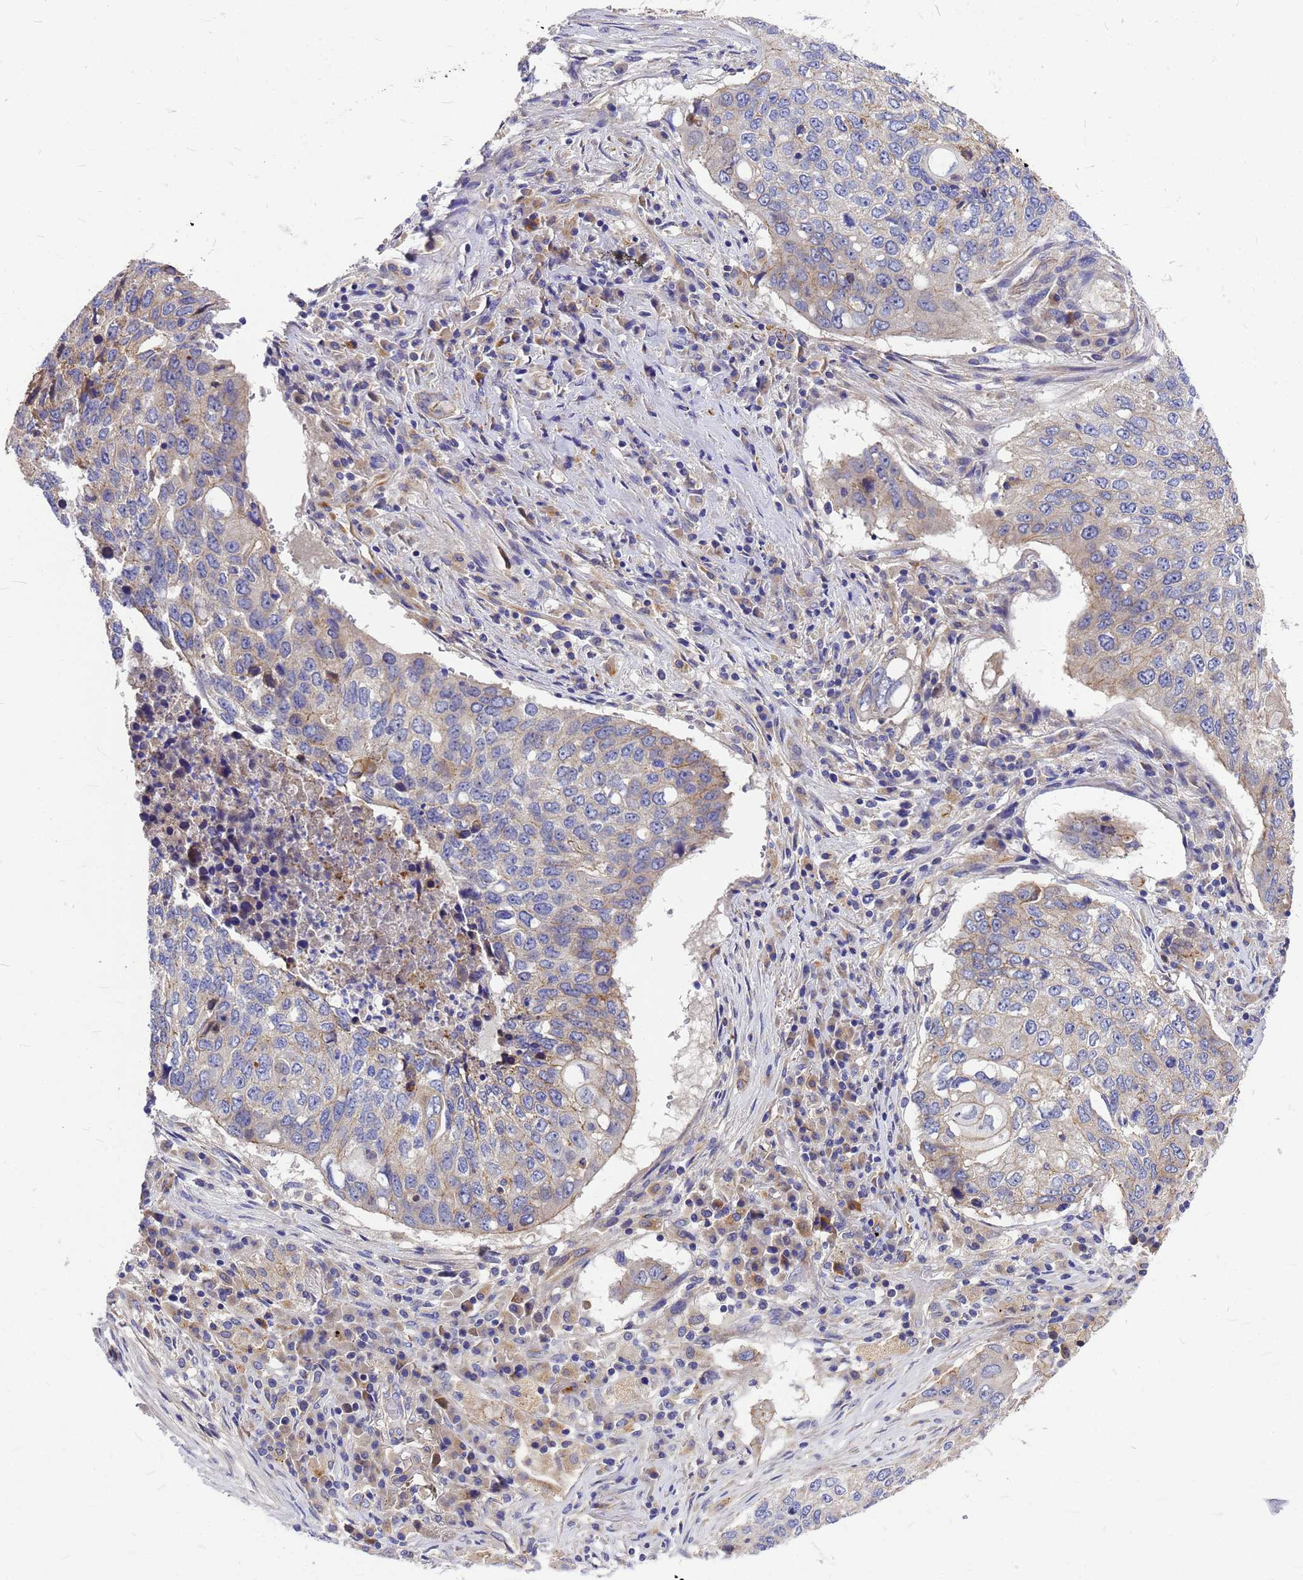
{"staining": {"intensity": "negative", "quantity": "none", "location": "none"}, "tissue": "lung cancer", "cell_type": "Tumor cells", "image_type": "cancer", "snomed": [{"axis": "morphology", "description": "Squamous cell carcinoma, NOS"}, {"axis": "topography", "description": "Lung"}], "caption": "Immunohistochemistry (IHC) image of neoplastic tissue: human squamous cell carcinoma (lung) stained with DAB reveals no significant protein positivity in tumor cells.", "gene": "FBXW5", "patient": {"sex": "female", "age": 63}}